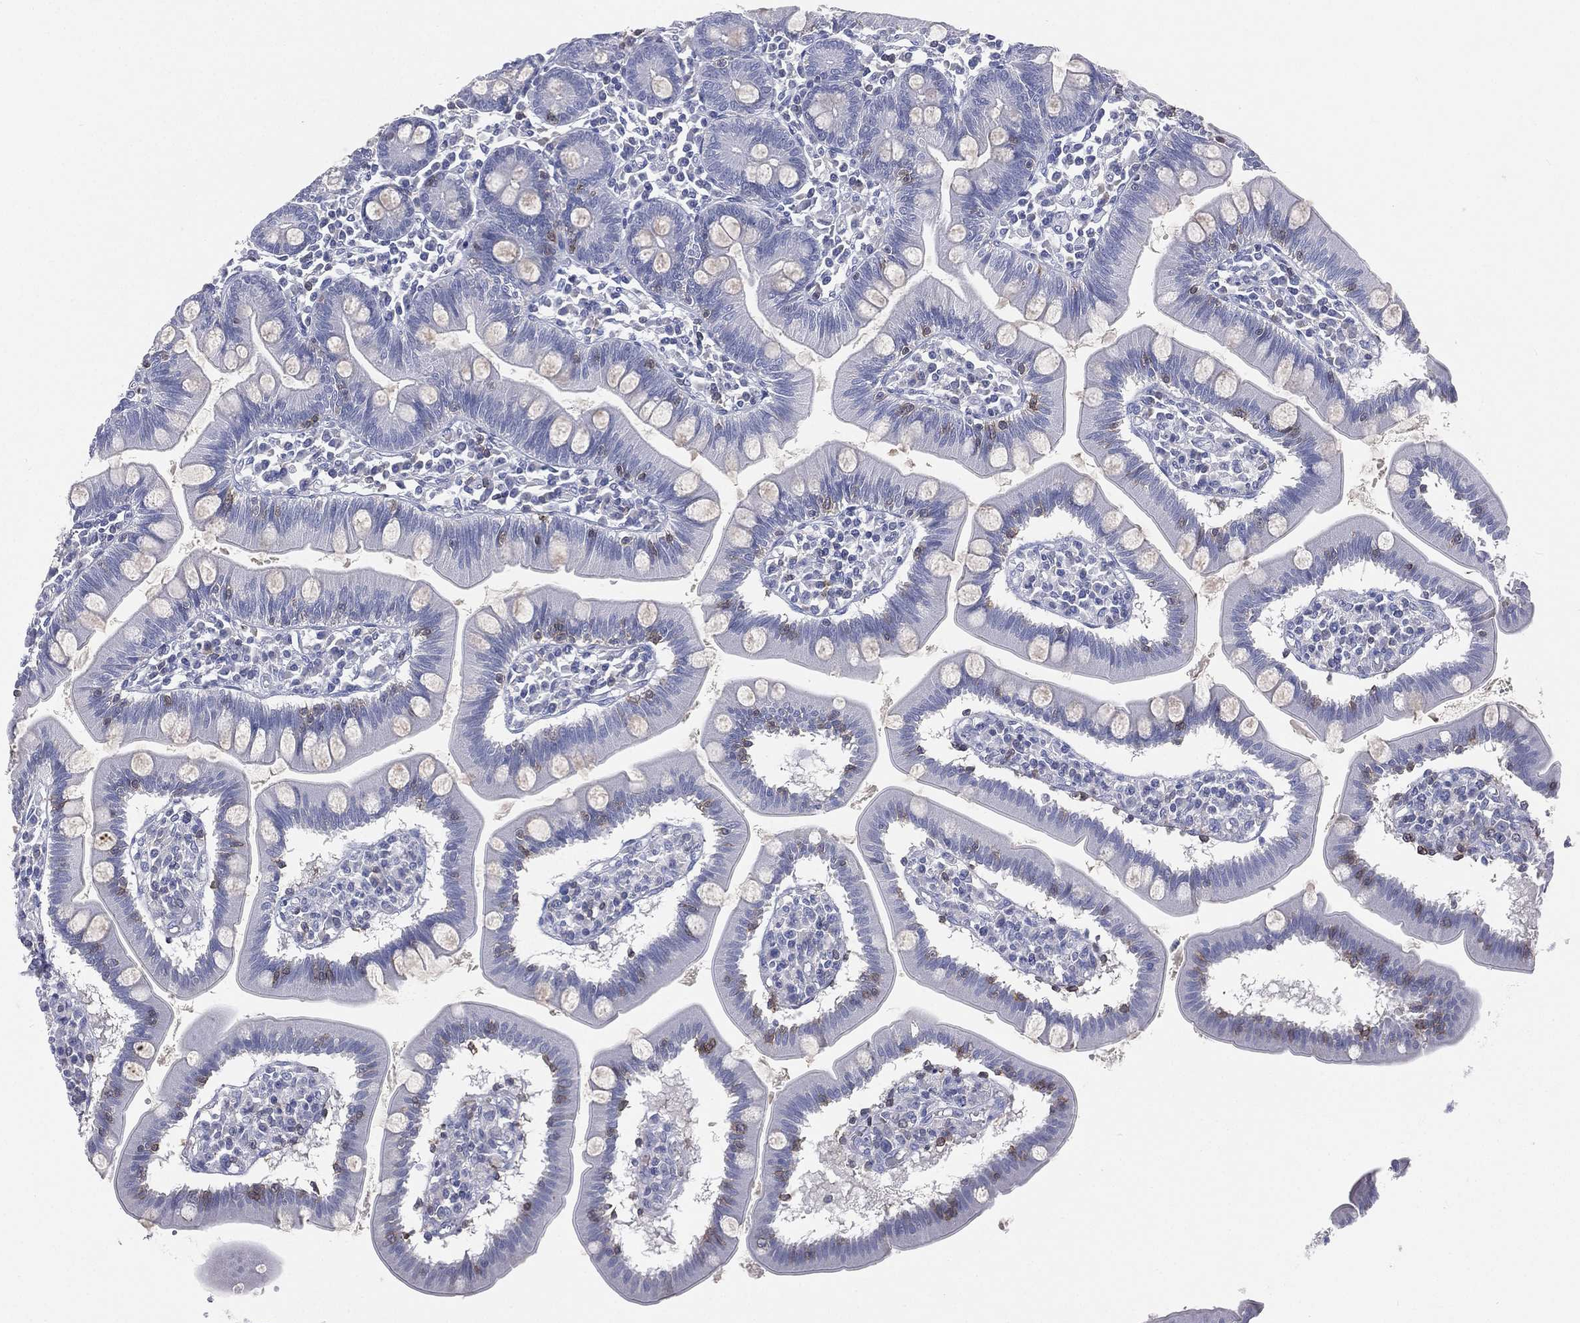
{"staining": {"intensity": "moderate", "quantity": "<25%", "location": "cytoplasmic/membranous"}, "tissue": "small intestine", "cell_type": "Glandular cells", "image_type": "normal", "snomed": [{"axis": "morphology", "description": "Normal tissue, NOS"}, {"axis": "topography", "description": "Small intestine"}], "caption": "Small intestine stained with DAB IHC reveals low levels of moderate cytoplasmic/membranous expression in about <25% of glandular cells.", "gene": "CD3D", "patient": {"sex": "male", "age": 88}}